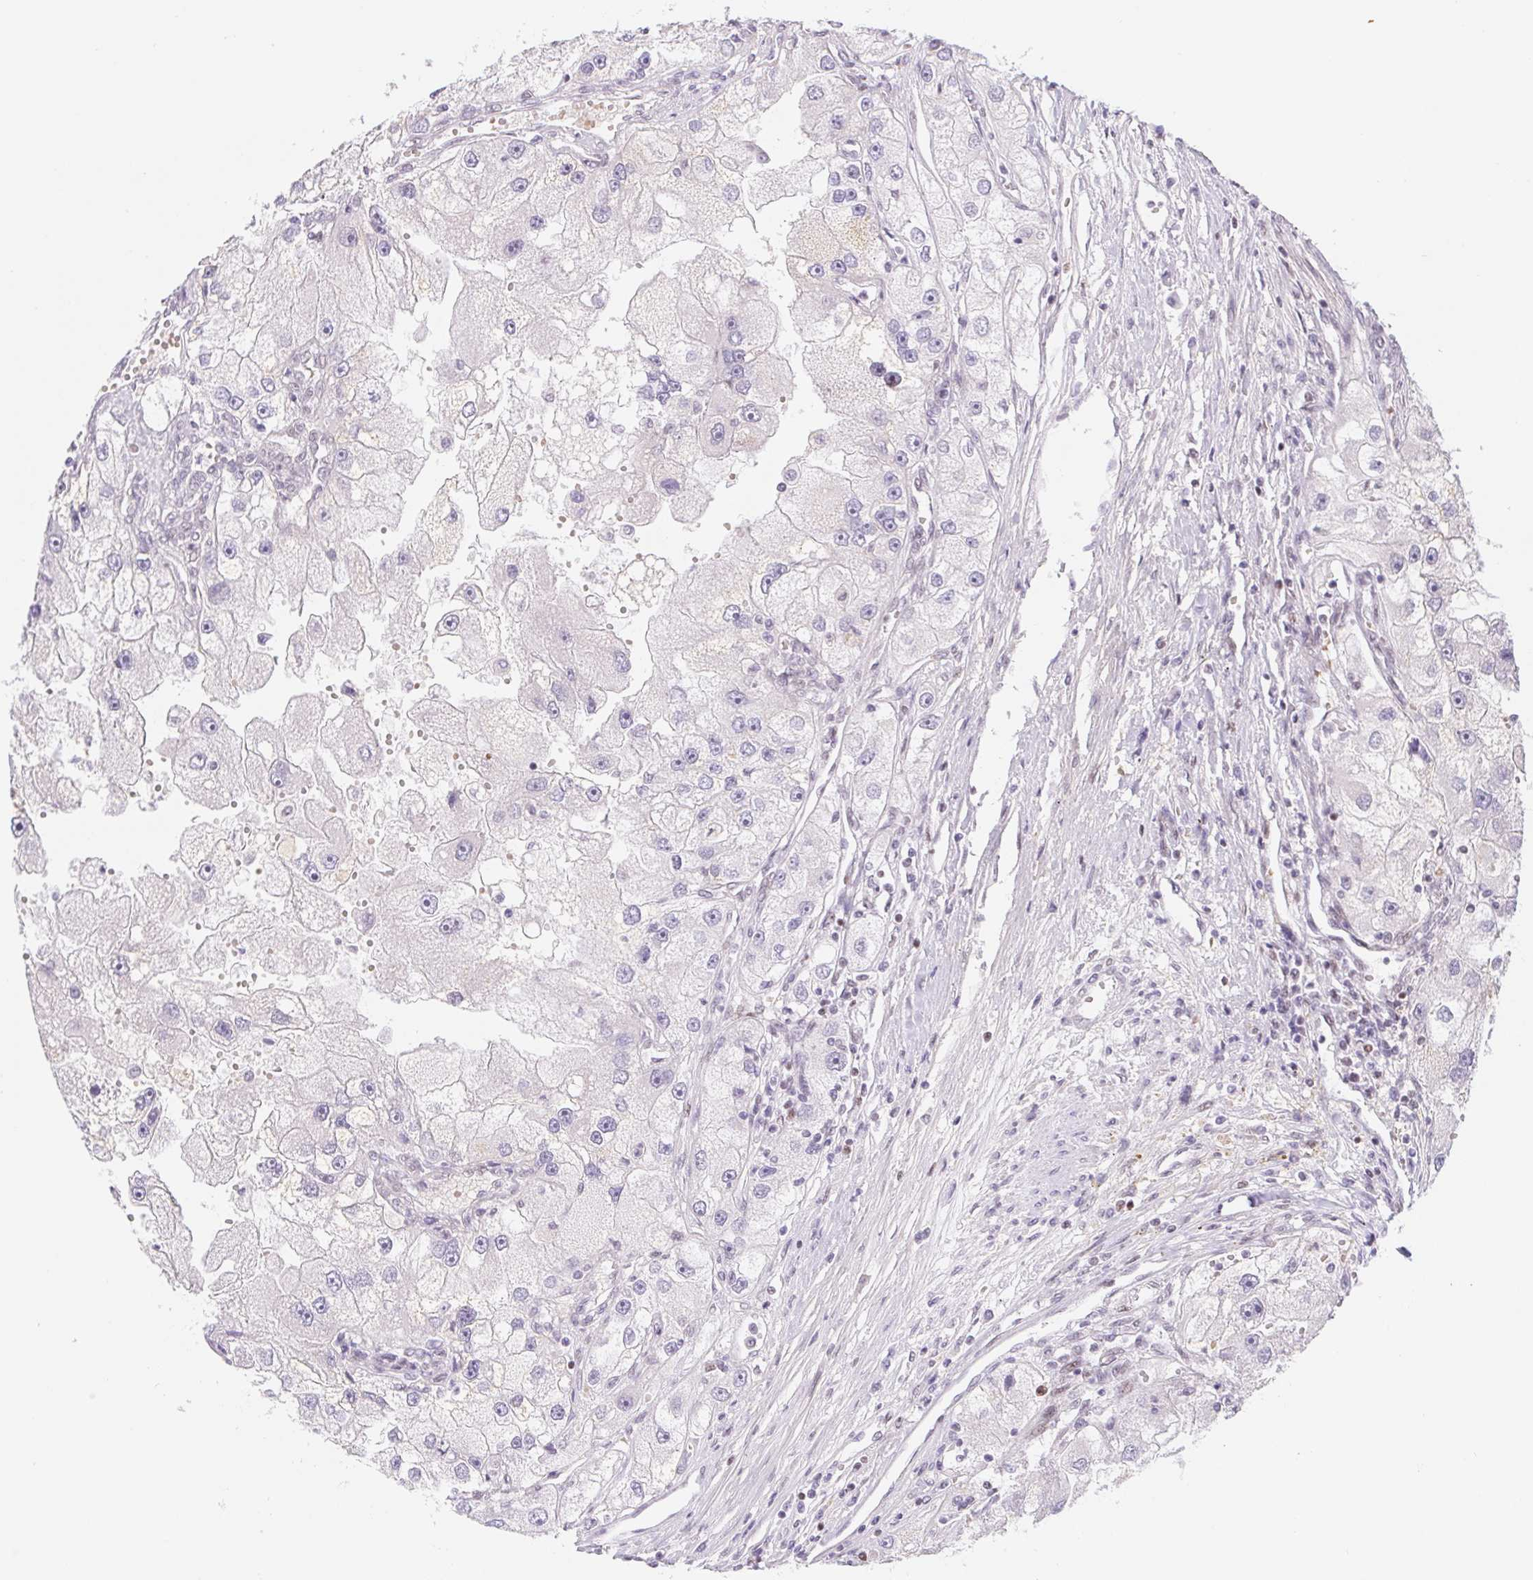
{"staining": {"intensity": "negative", "quantity": "none", "location": "none"}, "tissue": "renal cancer", "cell_type": "Tumor cells", "image_type": "cancer", "snomed": [{"axis": "morphology", "description": "Adenocarcinoma, NOS"}, {"axis": "topography", "description": "Kidney"}], "caption": "Immunohistochemical staining of renal cancer shows no significant staining in tumor cells. The staining is performed using DAB (3,3'-diaminobenzidine) brown chromogen with nuclei counter-stained in using hematoxylin.", "gene": "TRERF1", "patient": {"sex": "male", "age": 63}}